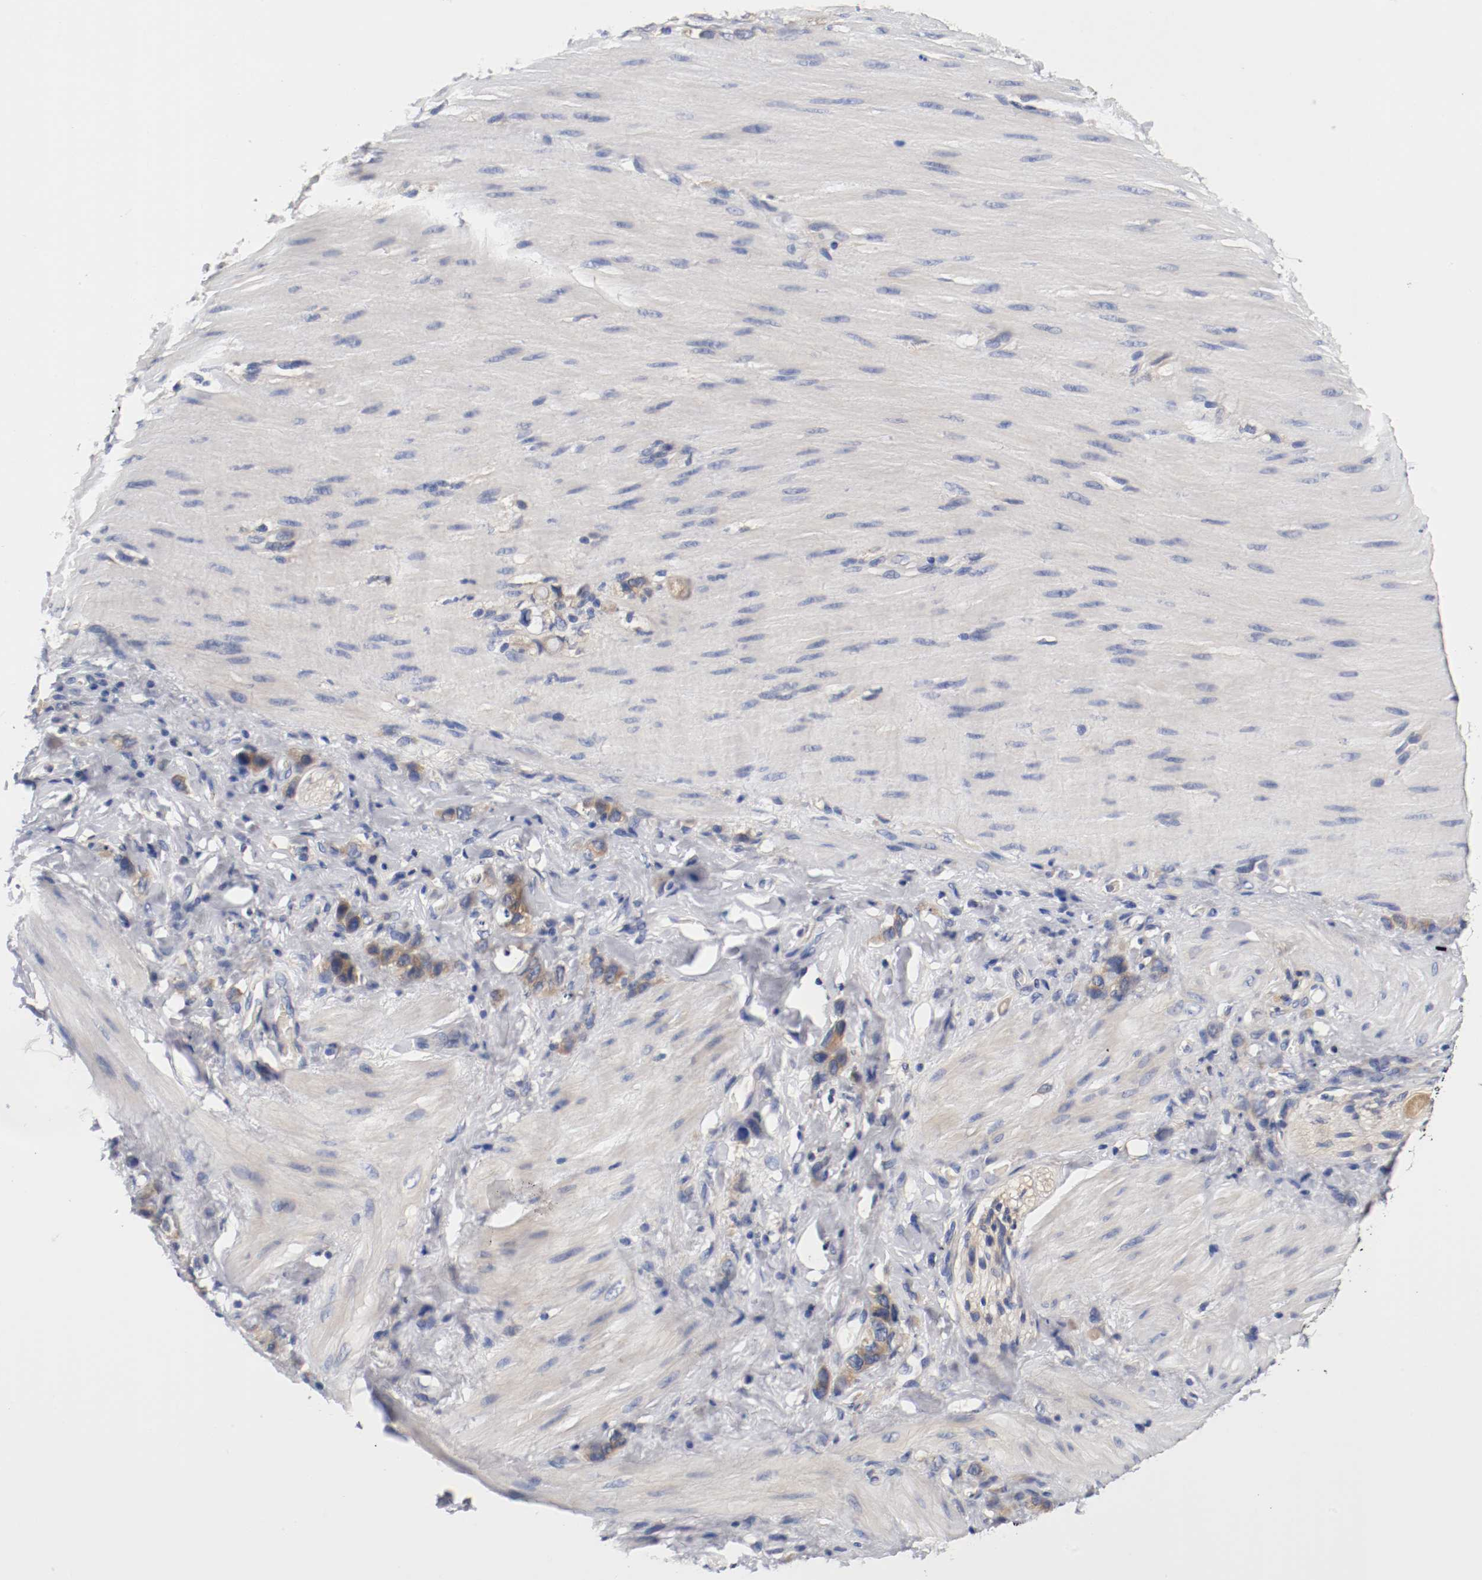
{"staining": {"intensity": "weak", "quantity": ">75%", "location": "cytoplasmic/membranous"}, "tissue": "stomach cancer", "cell_type": "Tumor cells", "image_type": "cancer", "snomed": [{"axis": "morphology", "description": "Adenocarcinoma, NOS"}, {"axis": "topography", "description": "Stomach"}], "caption": "A brown stain labels weak cytoplasmic/membranous positivity of a protein in human stomach adenocarcinoma tumor cells.", "gene": "HGS", "patient": {"sex": "male", "age": 82}}